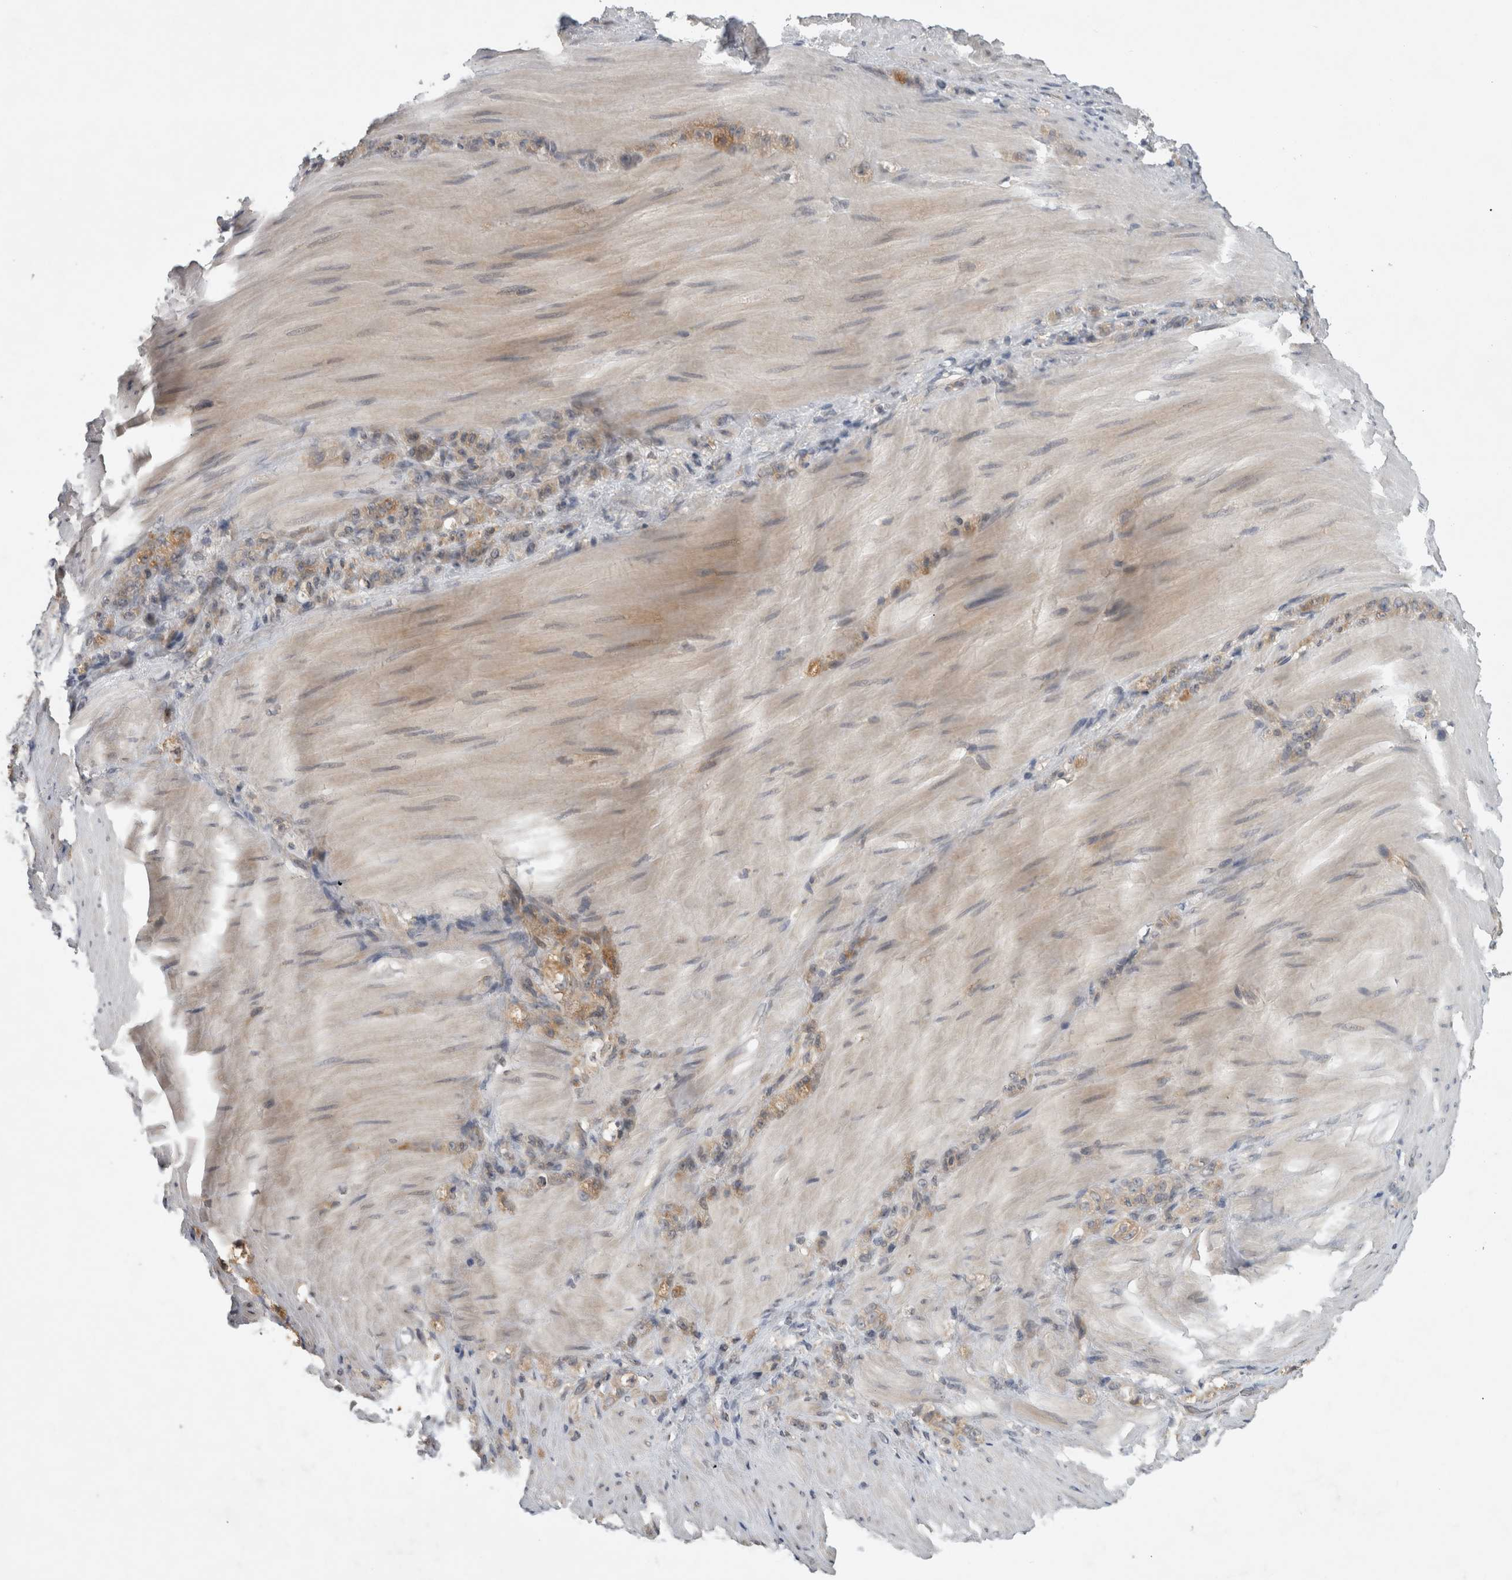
{"staining": {"intensity": "weak", "quantity": ">75%", "location": "cytoplasmic/membranous"}, "tissue": "stomach cancer", "cell_type": "Tumor cells", "image_type": "cancer", "snomed": [{"axis": "morphology", "description": "Normal tissue, NOS"}, {"axis": "morphology", "description": "Adenocarcinoma, NOS"}, {"axis": "topography", "description": "Stomach"}], "caption": "Immunohistochemical staining of human adenocarcinoma (stomach) displays weak cytoplasmic/membranous protein positivity in about >75% of tumor cells.", "gene": "AASDHPPT", "patient": {"sex": "male", "age": 82}}